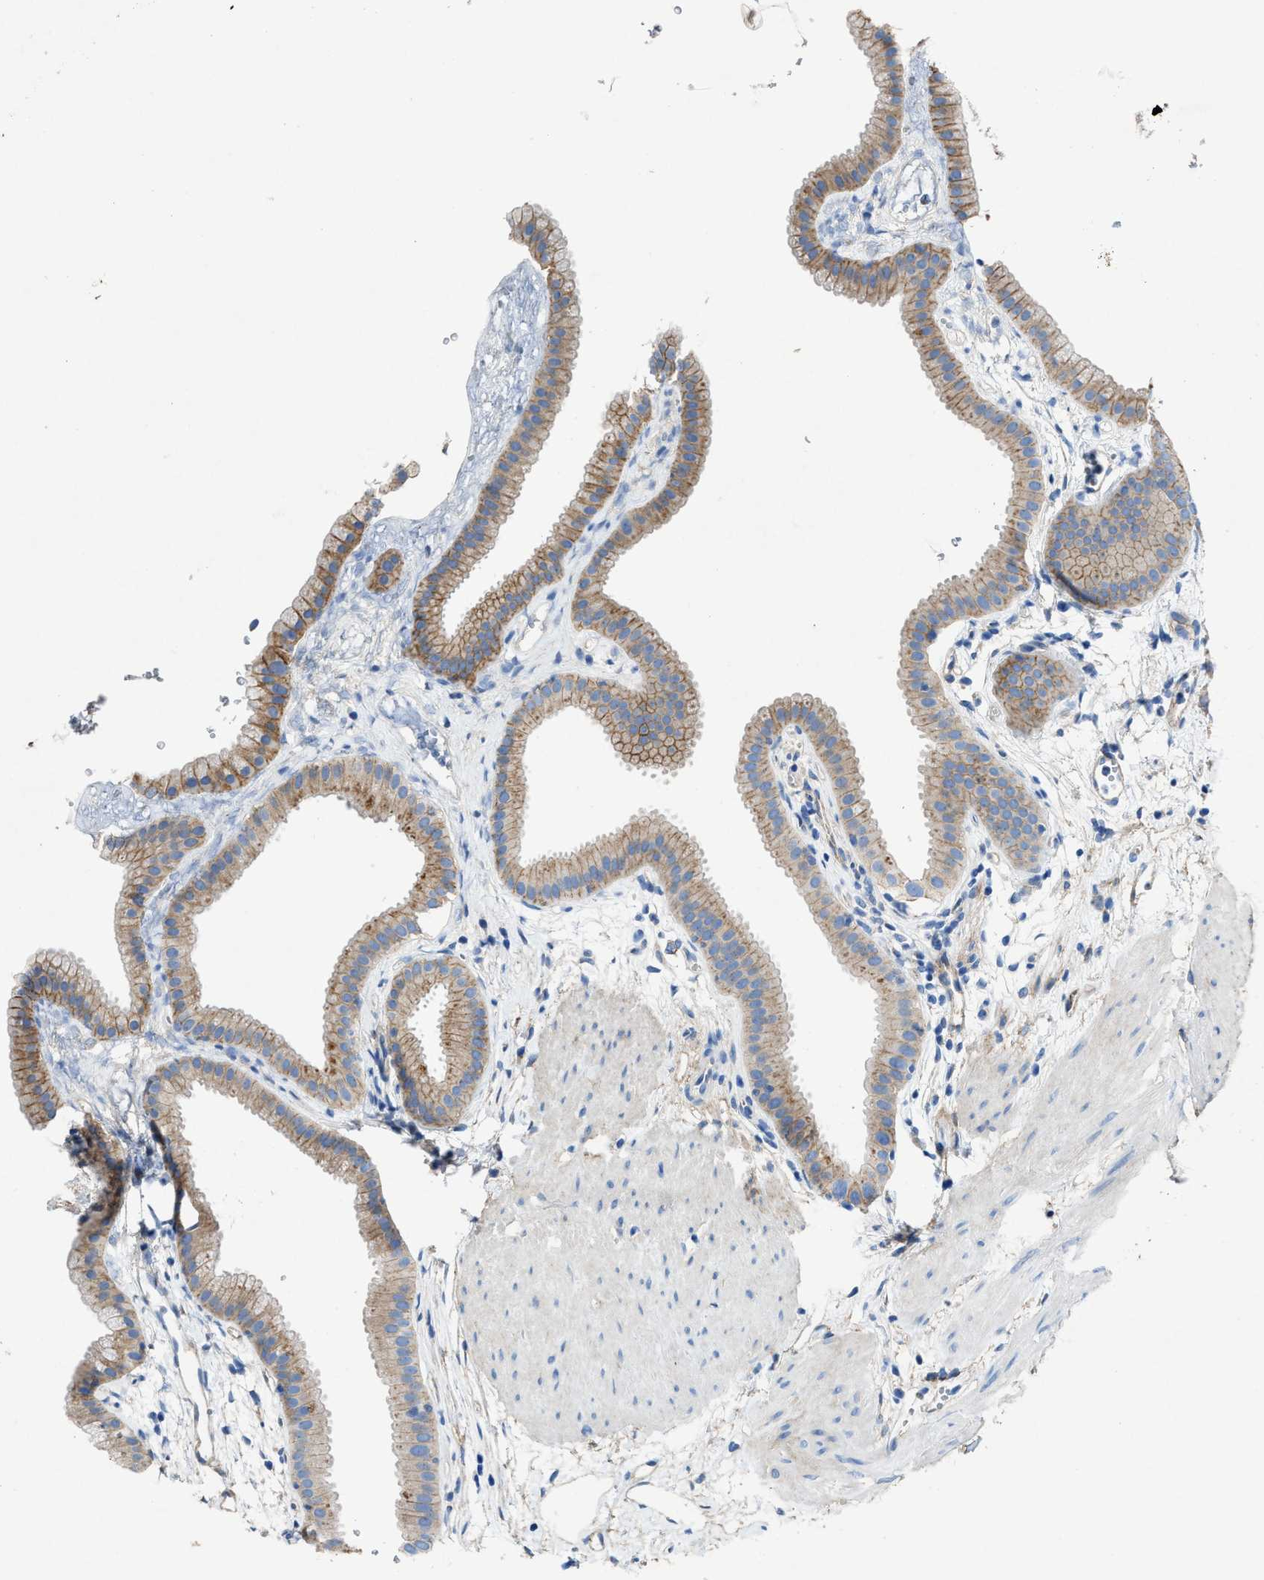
{"staining": {"intensity": "moderate", "quantity": "25%-75%", "location": "cytoplasmic/membranous"}, "tissue": "gallbladder", "cell_type": "Glandular cells", "image_type": "normal", "snomed": [{"axis": "morphology", "description": "Normal tissue, NOS"}, {"axis": "topography", "description": "Gallbladder"}], "caption": "Gallbladder stained with DAB (3,3'-diaminobenzidine) IHC demonstrates medium levels of moderate cytoplasmic/membranous expression in about 25%-75% of glandular cells.", "gene": "PTGFRN", "patient": {"sex": "female", "age": 64}}